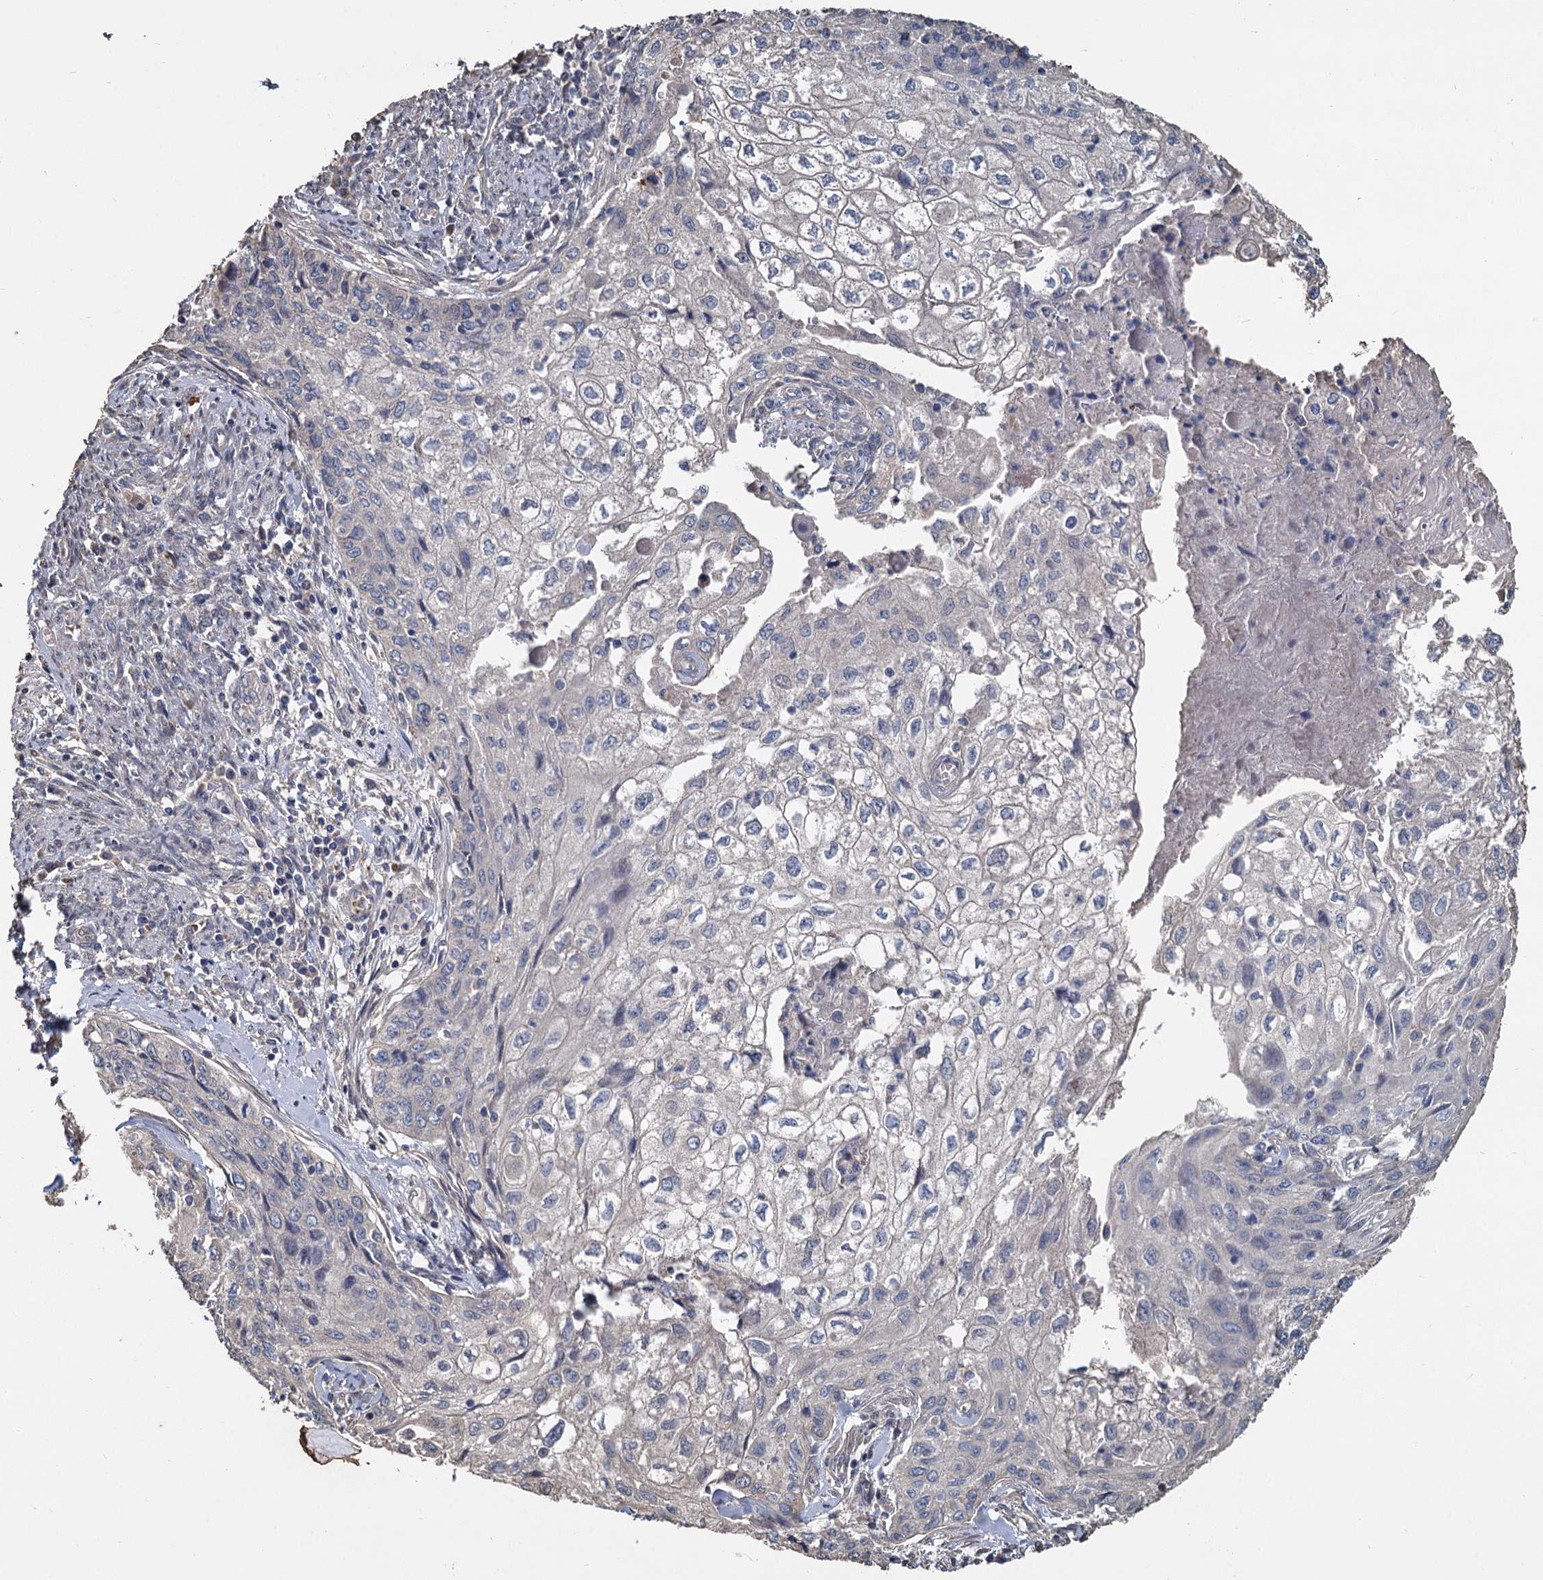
{"staining": {"intensity": "negative", "quantity": "none", "location": "none"}, "tissue": "cervical cancer", "cell_type": "Tumor cells", "image_type": "cancer", "snomed": [{"axis": "morphology", "description": "Squamous cell carcinoma, NOS"}, {"axis": "topography", "description": "Cervix"}], "caption": "DAB immunohistochemical staining of human cervical cancer (squamous cell carcinoma) shows no significant staining in tumor cells.", "gene": "TCTN2", "patient": {"sex": "female", "age": 67}}